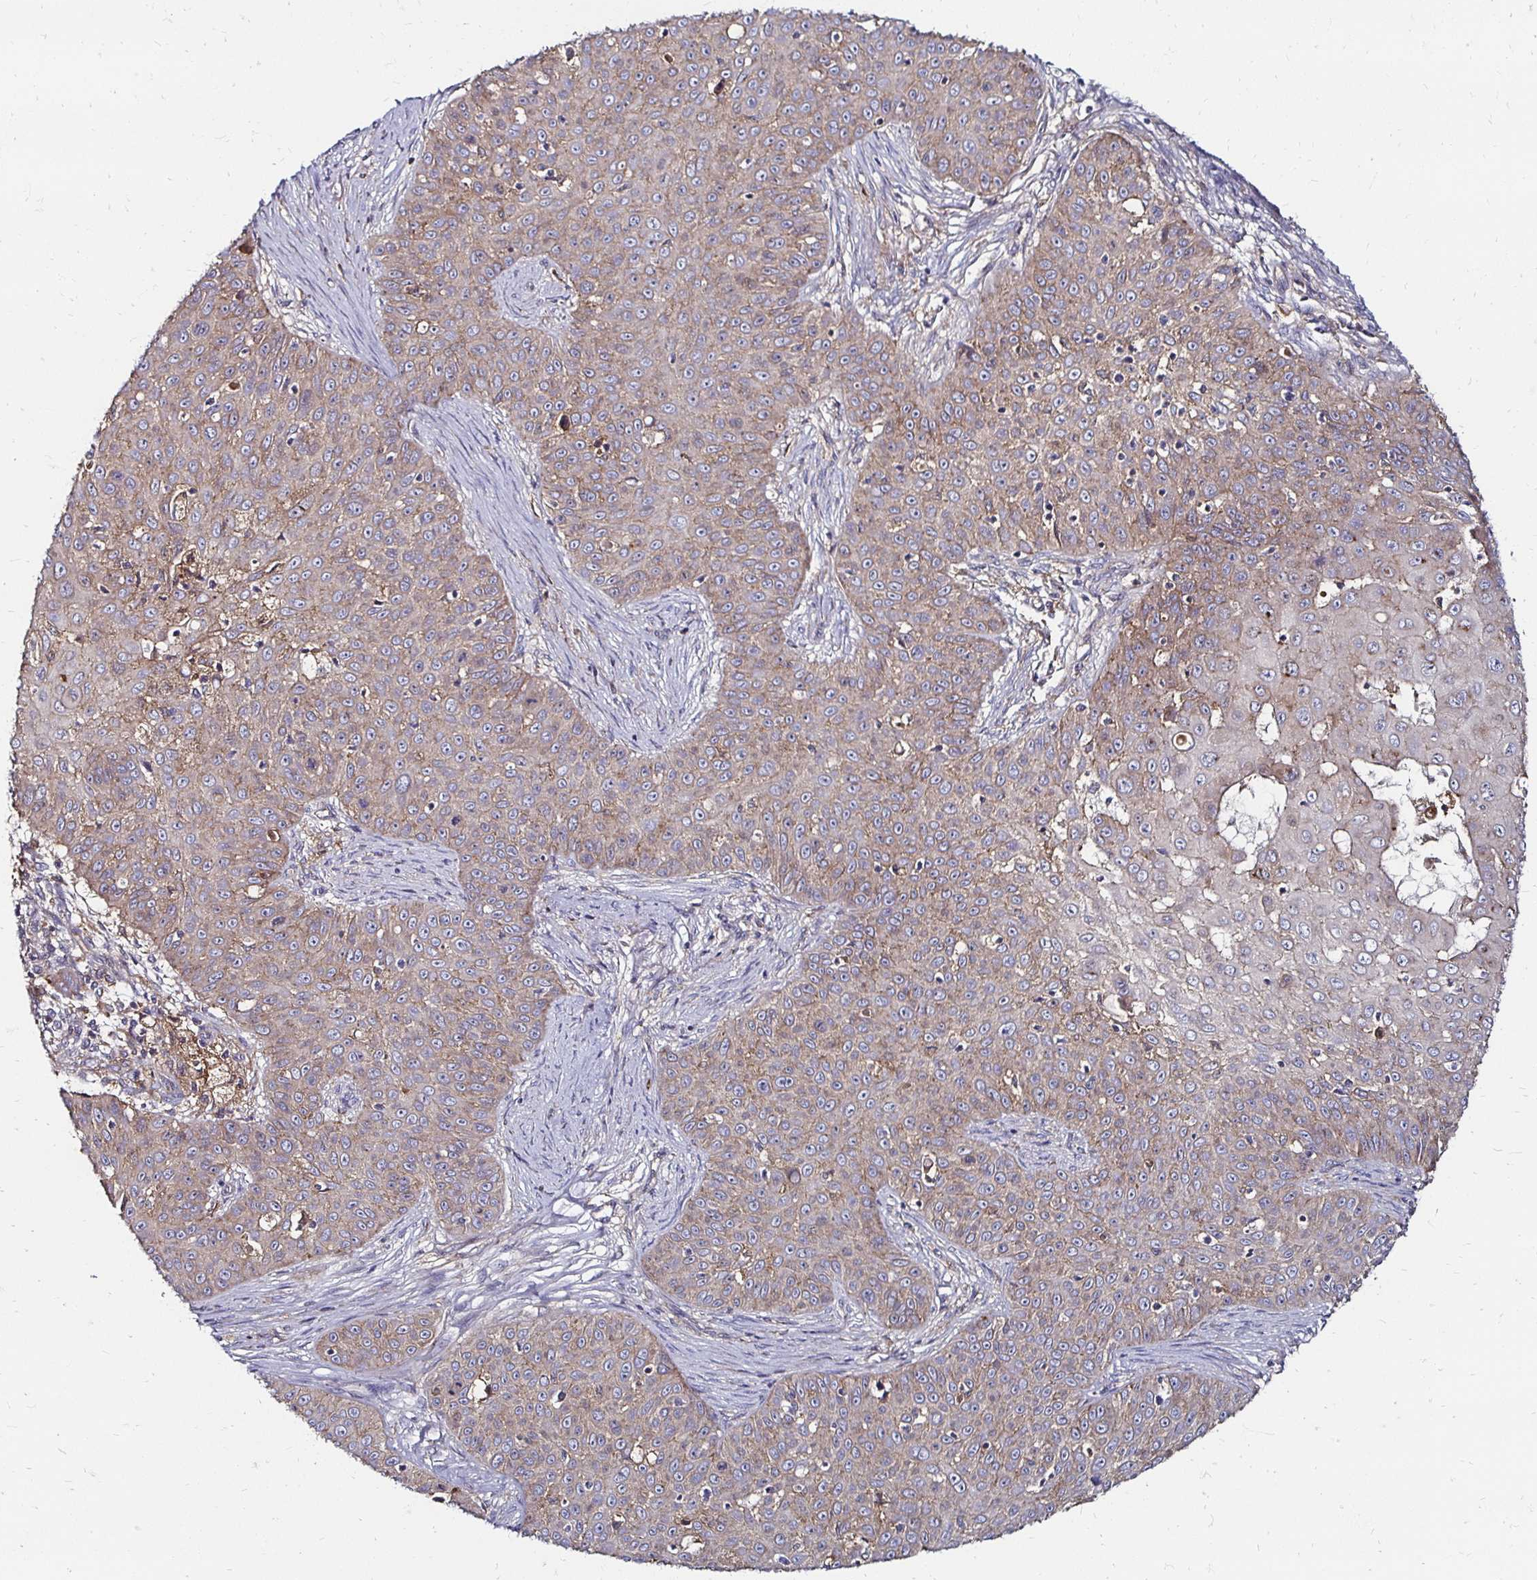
{"staining": {"intensity": "weak", "quantity": "25%-75%", "location": "cytoplasmic/membranous"}, "tissue": "skin cancer", "cell_type": "Tumor cells", "image_type": "cancer", "snomed": [{"axis": "morphology", "description": "Squamous cell carcinoma, NOS"}, {"axis": "topography", "description": "Skin"}], "caption": "Immunohistochemistry (IHC) of human skin cancer (squamous cell carcinoma) reveals low levels of weak cytoplasmic/membranous staining in about 25%-75% of tumor cells. (IHC, brightfield microscopy, high magnification).", "gene": "NCSTN", "patient": {"sex": "male", "age": 82}}